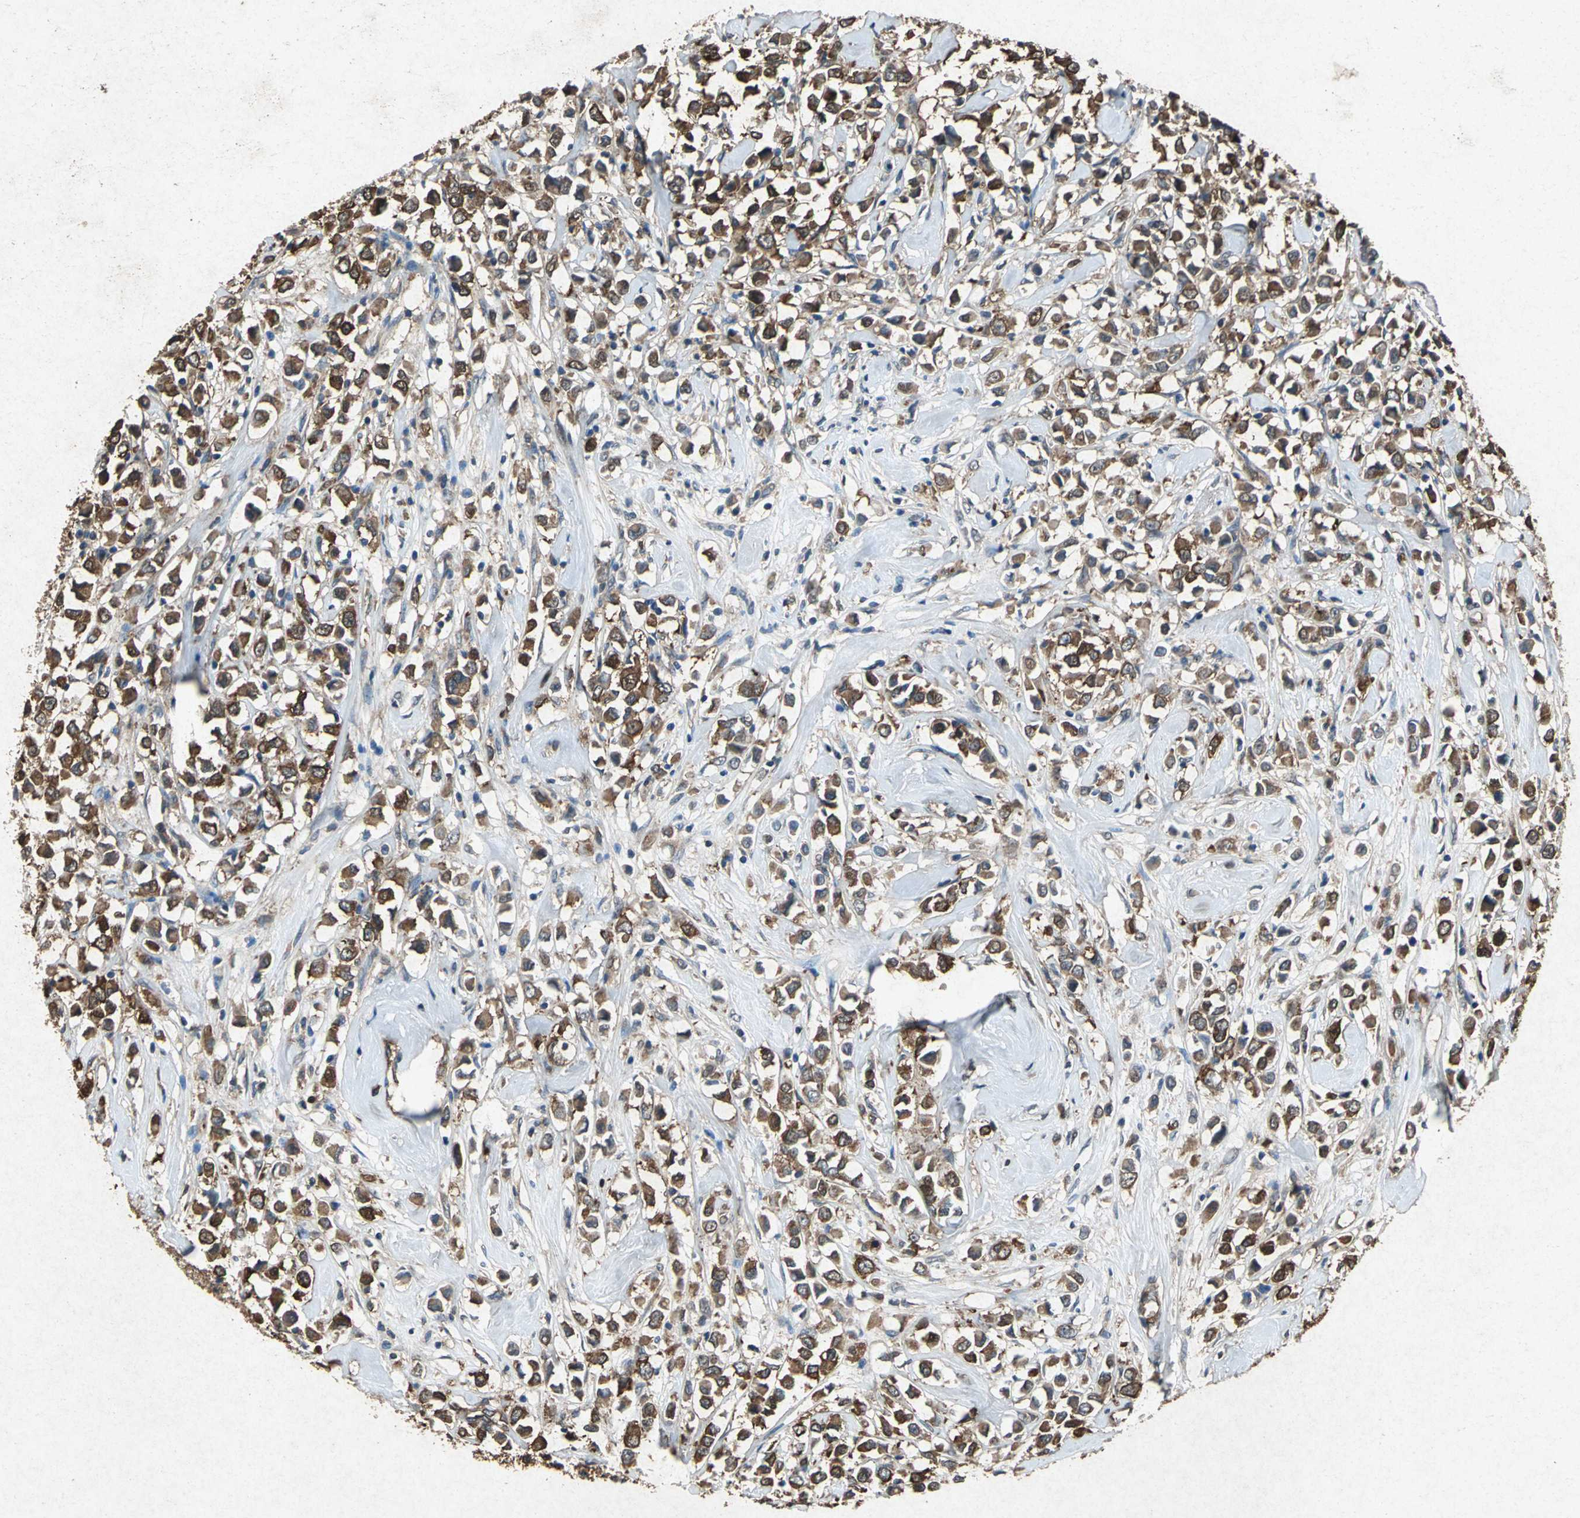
{"staining": {"intensity": "moderate", "quantity": ">75%", "location": "cytoplasmic/membranous"}, "tissue": "breast cancer", "cell_type": "Tumor cells", "image_type": "cancer", "snomed": [{"axis": "morphology", "description": "Duct carcinoma"}, {"axis": "topography", "description": "Breast"}], "caption": "Protein analysis of infiltrating ductal carcinoma (breast) tissue demonstrates moderate cytoplasmic/membranous expression in approximately >75% of tumor cells. The staining is performed using DAB brown chromogen to label protein expression. The nuclei are counter-stained blue using hematoxylin.", "gene": "HSP90AB1", "patient": {"sex": "female", "age": 61}}